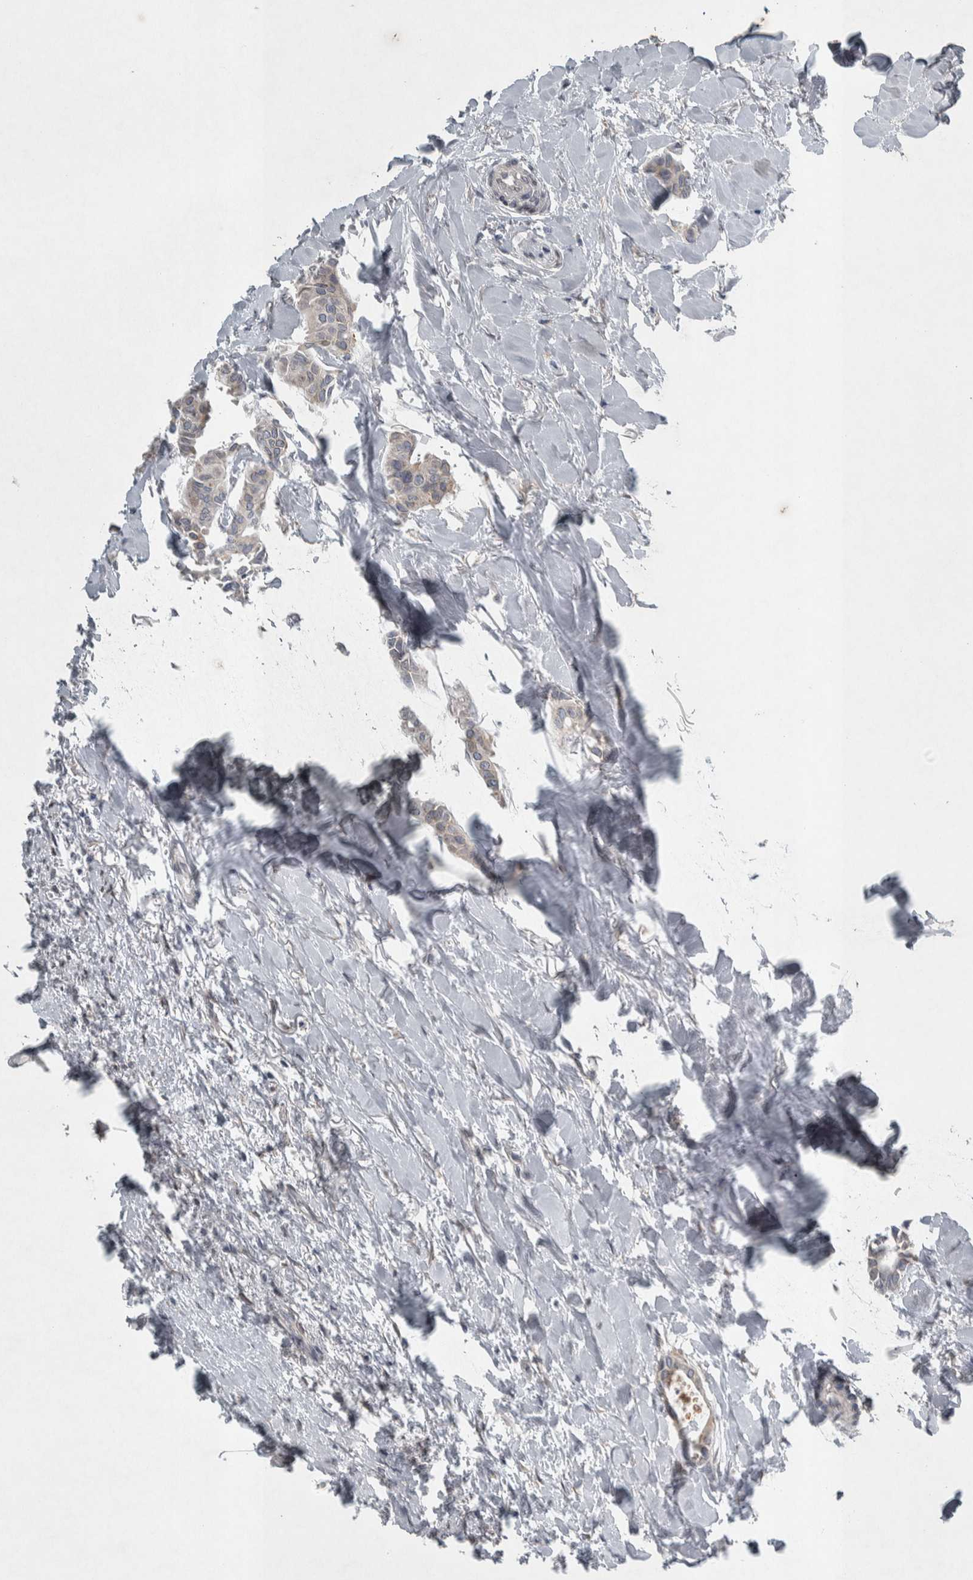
{"staining": {"intensity": "weak", "quantity": ">75%", "location": "cytoplasmic/membranous"}, "tissue": "head and neck cancer", "cell_type": "Tumor cells", "image_type": "cancer", "snomed": [{"axis": "morphology", "description": "Adenocarcinoma, NOS"}, {"axis": "topography", "description": "Salivary gland"}, {"axis": "topography", "description": "Head-Neck"}], "caption": "Immunohistochemical staining of head and neck cancer (adenocarcinoma) exhibits low levels of weak cytoplasmic/membranous staining in about >75% of tumor cells.", "gene": "SIGMAR1", "patient": {"sex": "female", "age": 59}}